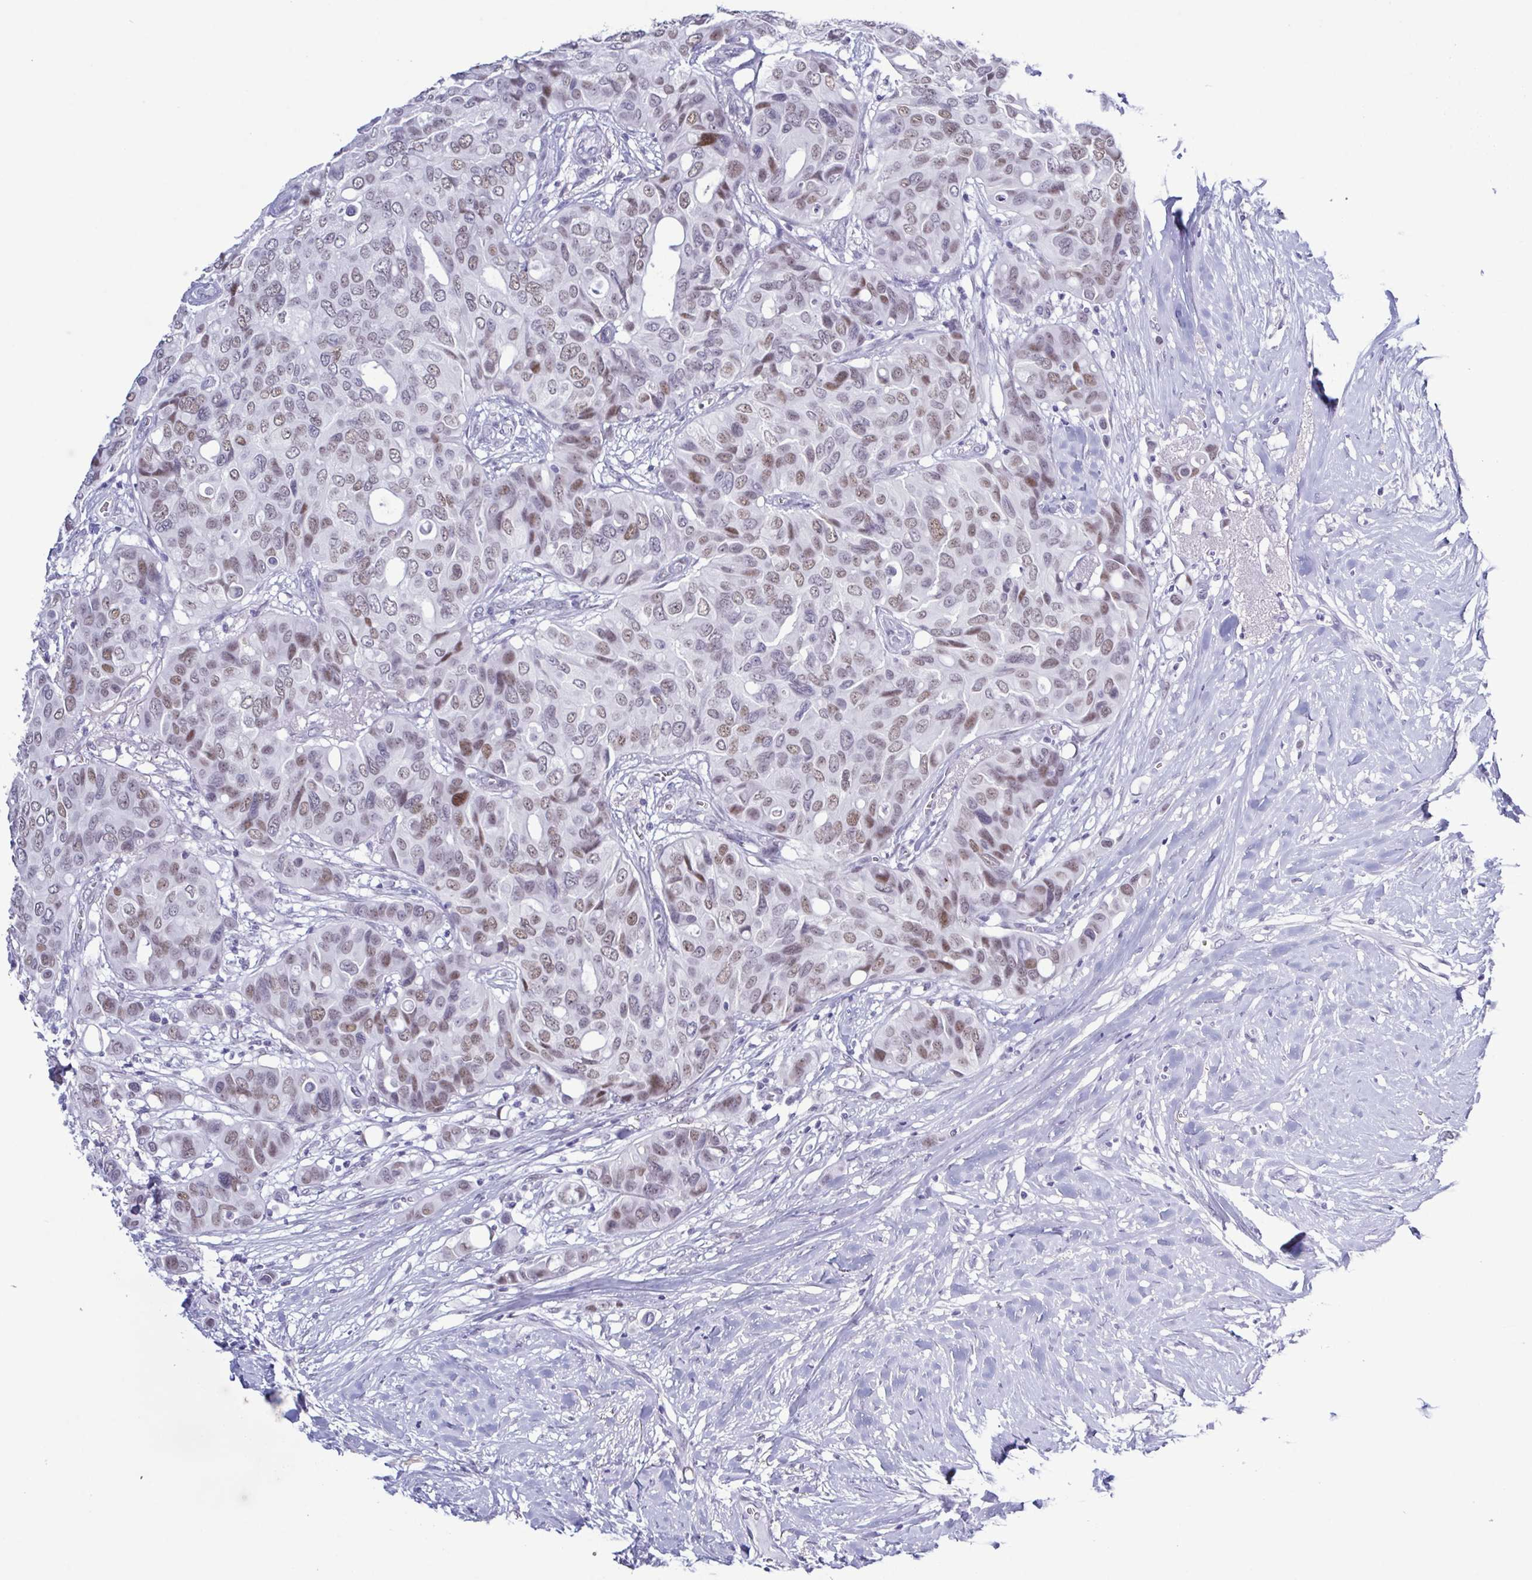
{"staining": {"intensity": "moderate", "quantity": "25%-75%", "location": "nuclear"}, "tissue": "breast cancer", "cell_type": "Tumor cells", "image_type": "cancer", "snomed": [{"axis": "morphology", "description": "Duct carcinoma"}, {"axis": "topography", "description": "Breast"}], "caption": "This is an image of immunohistochemistry staining of breast cancer (invasive ductal carcinoma), which shows moderate expression in the nuclear of tumor cells.", "gene": "SUGP2", "patient": {"sex": "female", "age": 54}}